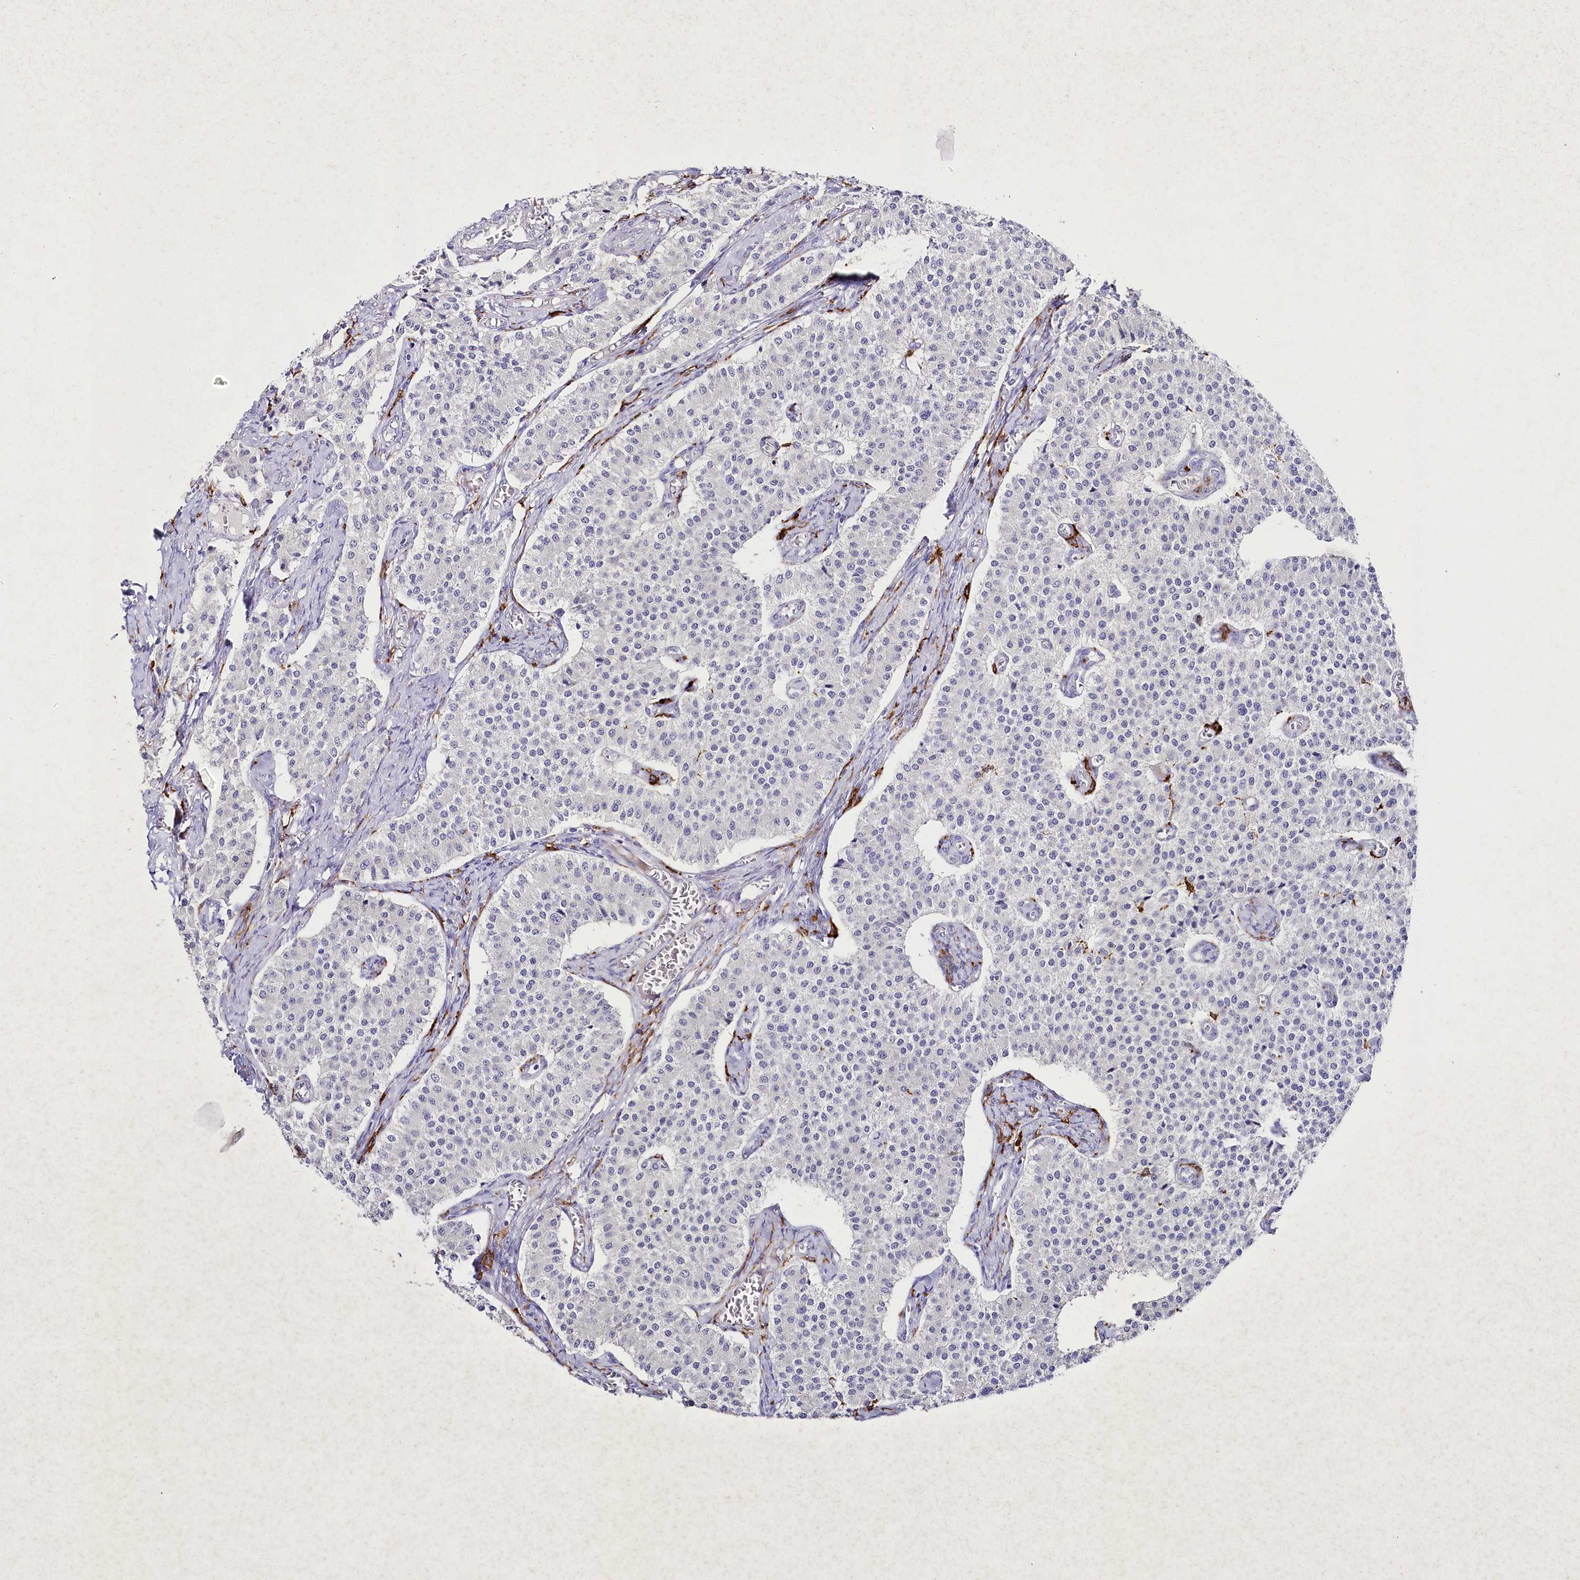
{"staining": {"intensity": "negative", "quantity": "none", "location": "none"}, "tissue": "carcinoid", "cell_type": "Tumor cells", "image_type": "cancer", "snomed": [{"axis": "morphology", "description": "Carcinoid, malignant, NOS"}, {"axis": "topography", "description": "Colon"}], "caption": "A high-resolution histopathology image shows IHC staining of carcinoid, which exhibits no significant expression in tumor cells.", "gene": "CLEC4M", "patient": {"sex": "female", "age": 52}}